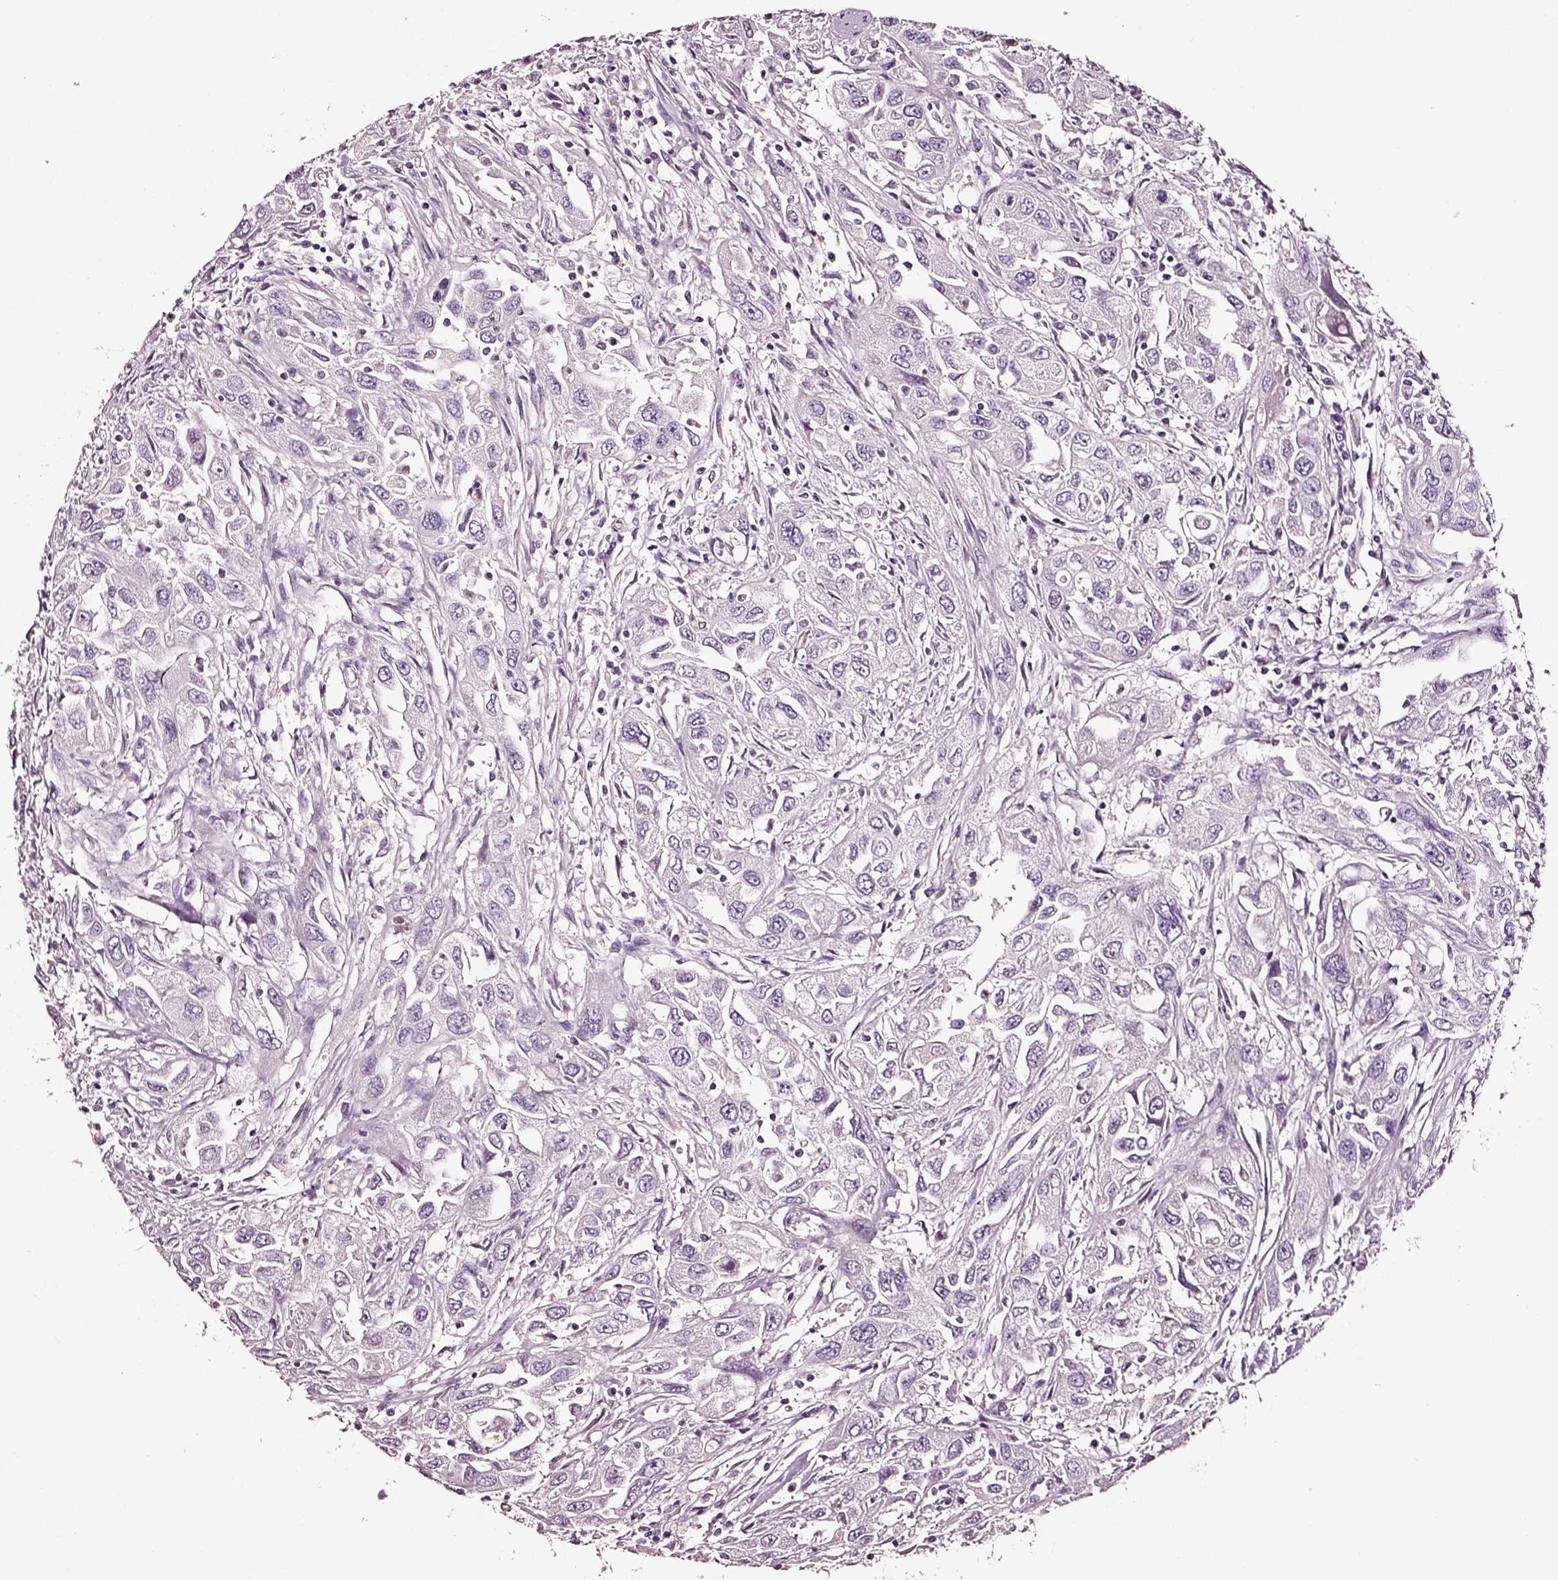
{"staining": {"intensity": "negative", "quantity": "none", "location": "none"}, "tissue": "urothelial cancer", "cell_type": "Tumor cells", "image_type": "cancer", "snomed": [{"axis": "morphology", "description": "Urothelial carcinoma, High grade"}, {"axis": "topography", "description": "Urinary bladder"}], "caption": "Immunohistochemistry (IHC) of human urothelial cancer displays no positivity in tumor cells. Brightfield microscopy of IHC stained with DAB (3,3'-diaminobenzidine) (brown) and hematoxylin (blue), captured at high magnification.", "gene": "AADAT", "patient": {"sex": "male", "age": 76}}